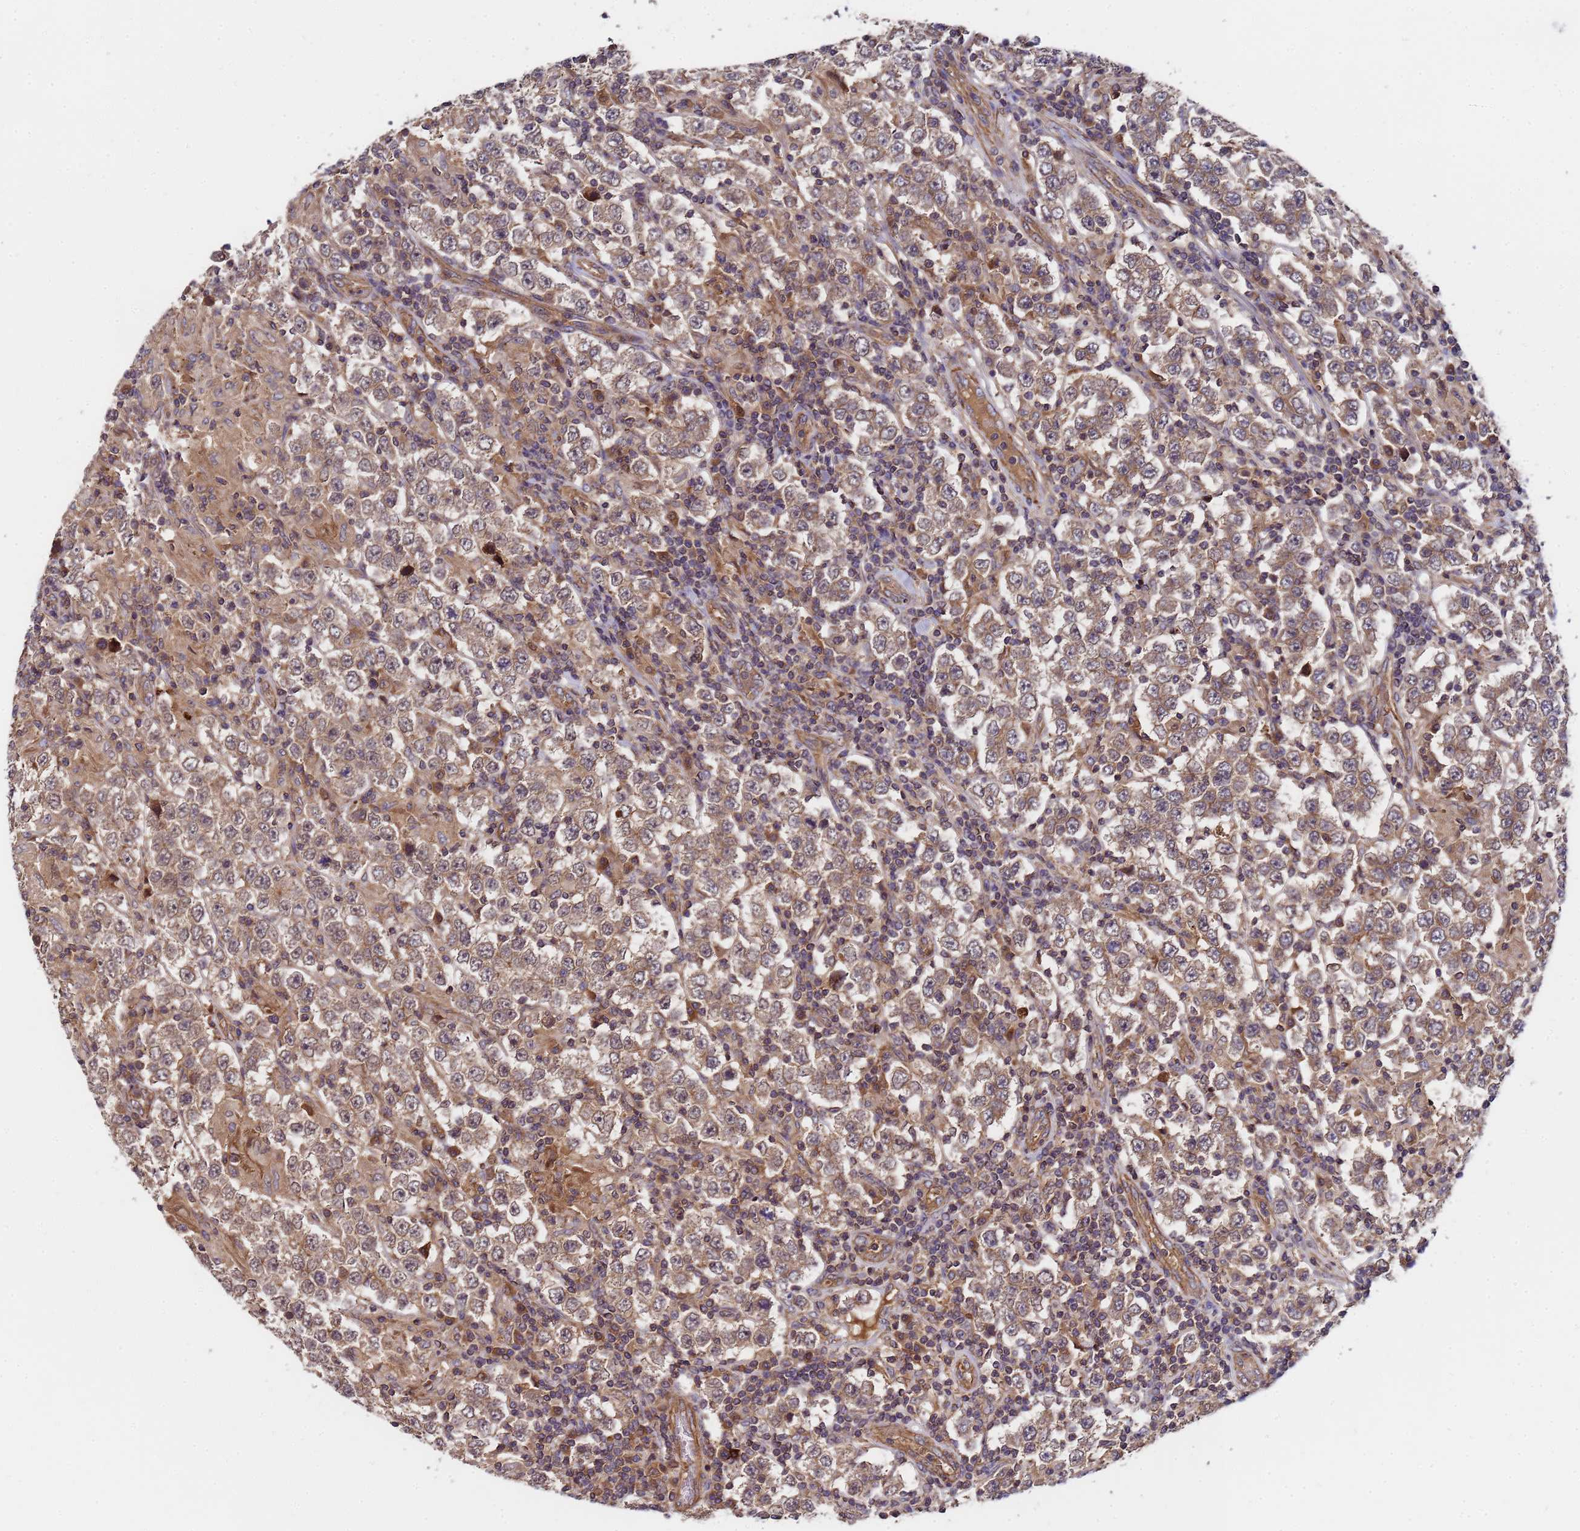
{"staining": {"intensity": "moderate", "quantity": ">75%", "location": "cytoplasmic/membranous"}, "tissue": "testis cancer", "cell_type": "Tumor cells", "image_type": "cancer", "snomed": [{"axis": "morphology", "description": "Normal tissue, NOS"}, {"axis": "morphology", "description": "Urothelial carcinoma, High grade"}, {"axis": "morphology", "description": "Seminoma, NOS"}, {"axis": "morphology", "description": "Carcinoma, Embryonal, NOS"}, {"axis": "topography", "description": "Urinary bladder"}, {"axis": "topography", "description": "Testis"}], "caption": "A brown stain highlights moderate cytoplasmic/membranous expression of a protein in human testis cancer (seminoma) tumor cells.", "gene": "GSTCD", "patient": {"sex": "male", "age": 41}}